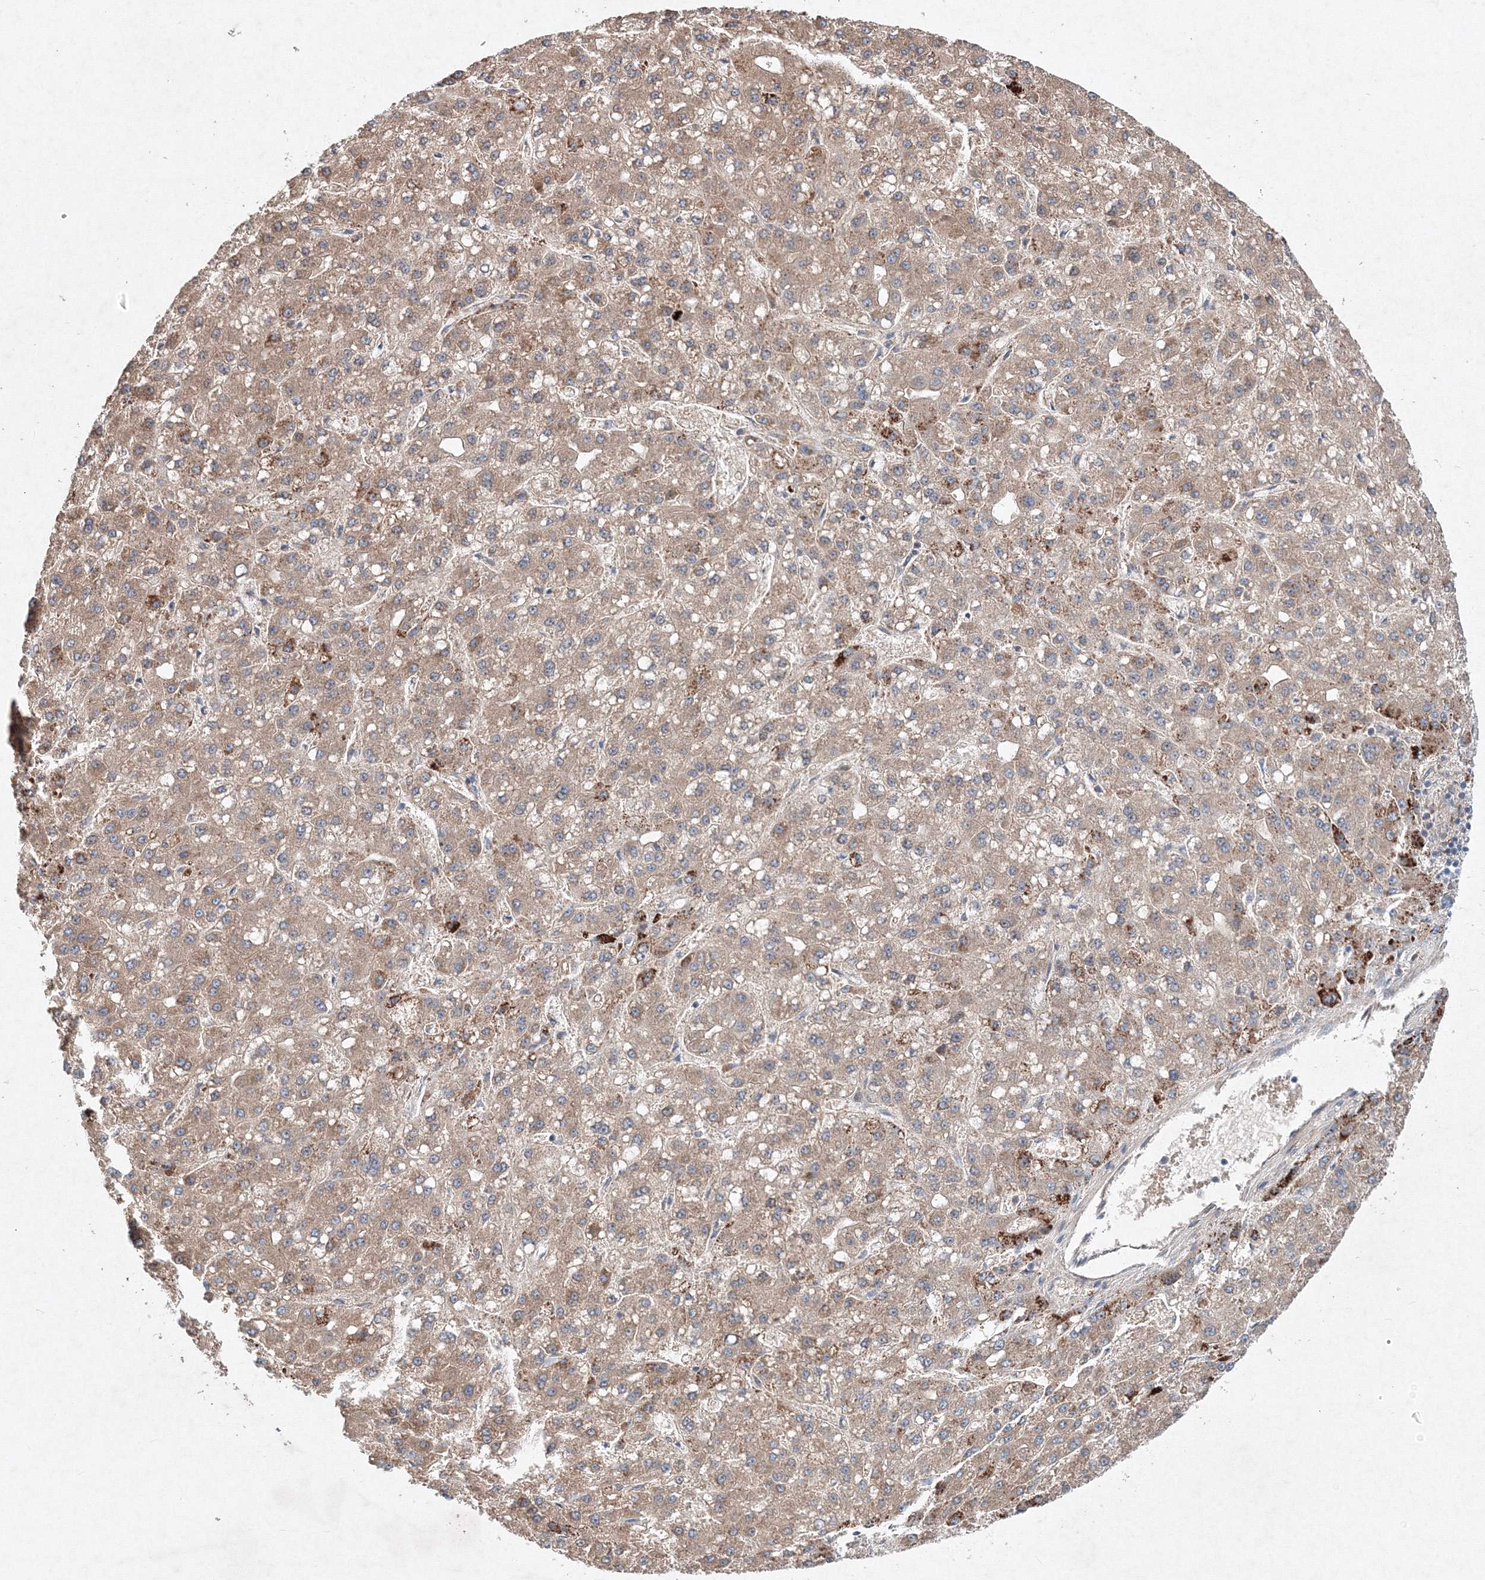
{"staining": {"intensity": "moderate", "quantity": ">75%", "location": "cytoplasmic/membranous"}, "tissue": "liver cancer", "cell_type": "Tumor cells", "image_type": "cancer", "snomed": [{"axis": "morphology", "description": "Carcinoma, Hepatocellular, NOS"}, {"axis": "topography", "description": "Liver"}], "caption": "Hepatocellular carcinoma (liver) stained with a protein marker displays moderate staining in tumor cells.", "gene": "WDR49", "patient": {"sex": "male", "age": 67}}